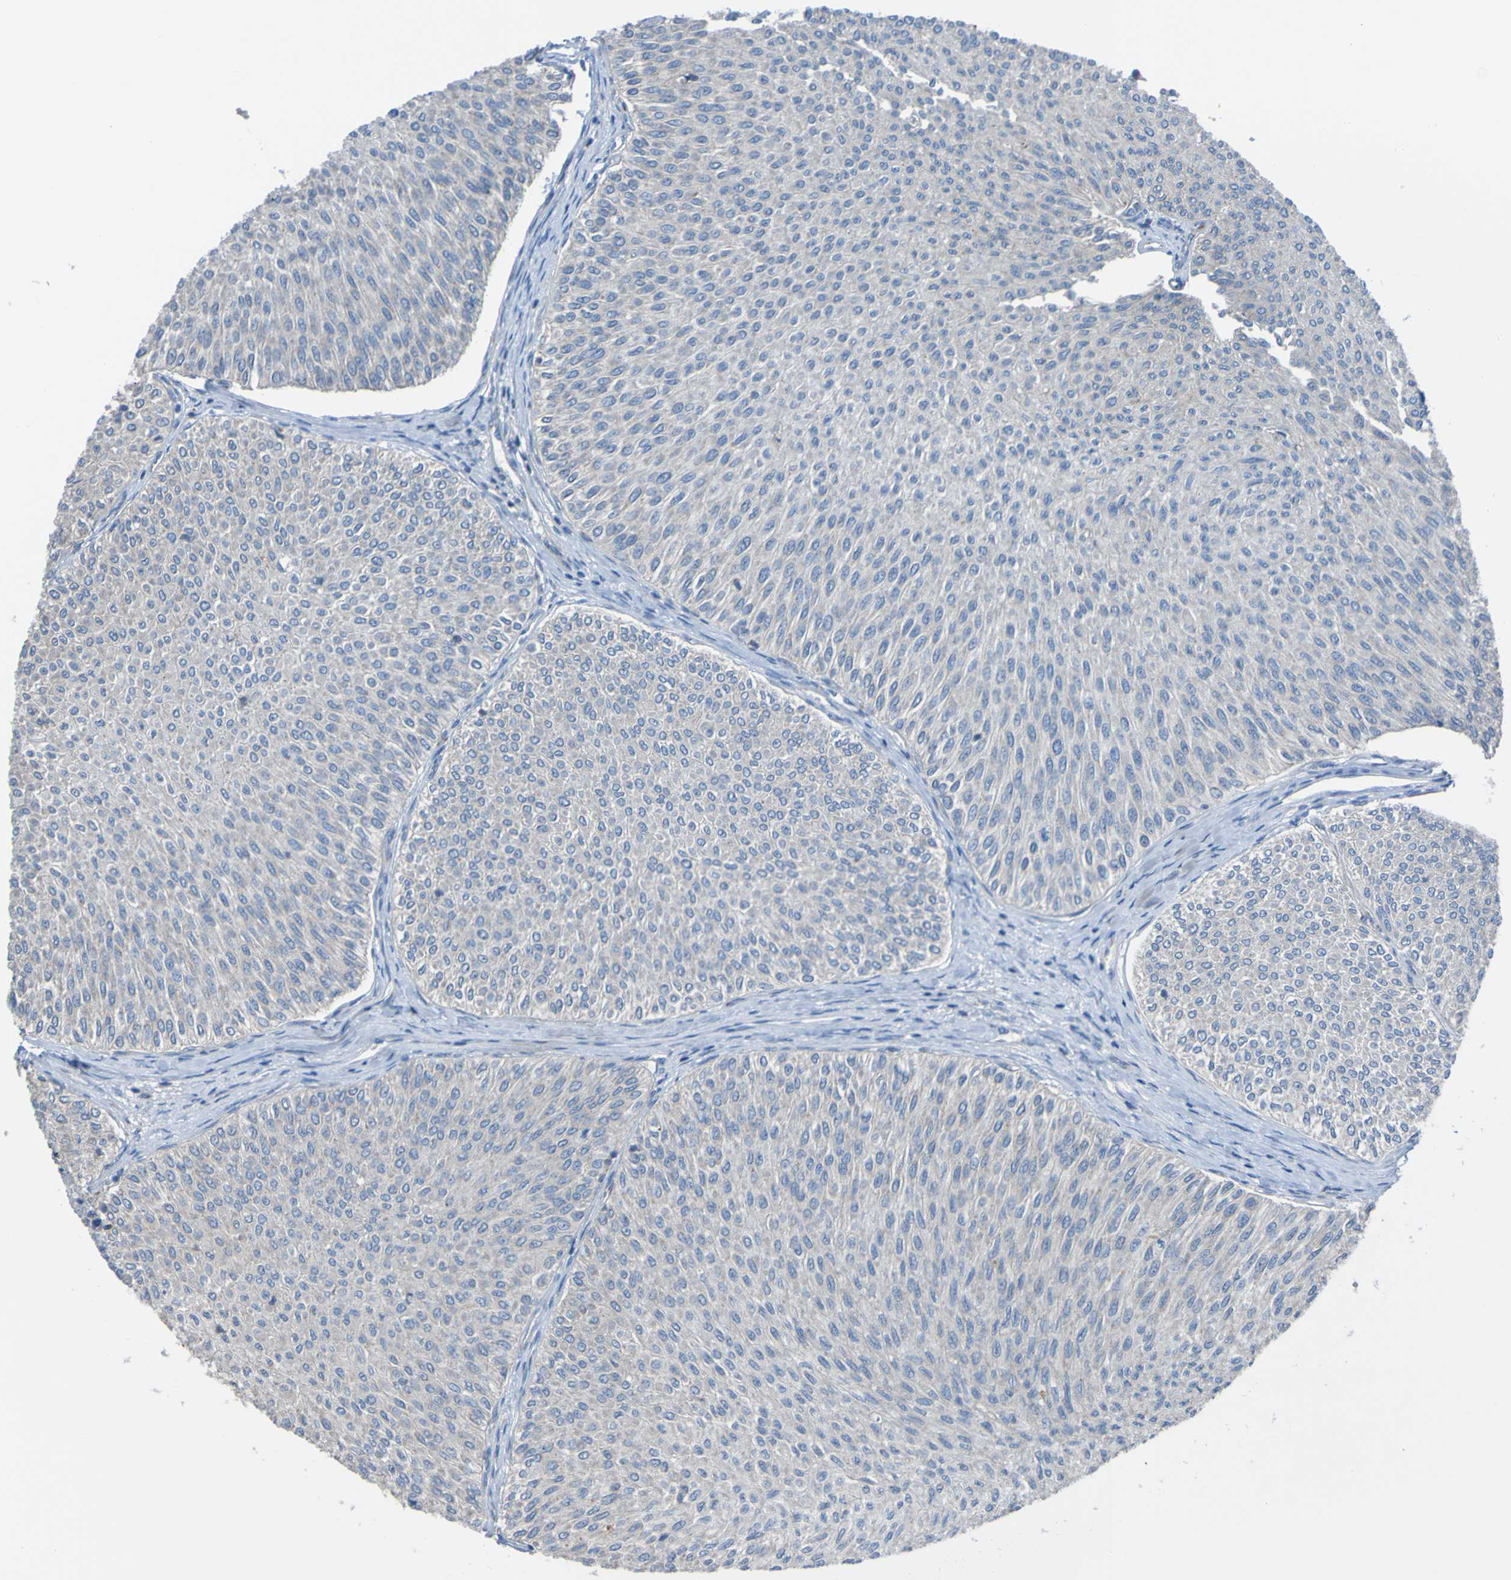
{"staining": {"intensity": "negative", "quantity": "none", "location": "none"}, "tissue": "urothelial cancer", "cell_type": "Tumor cells", "image_type": "cancer", "snomed": [{"axis": "morphology", "description": "Urothelial carcinoma, Low grade"}, {"axis": "topography", "description": "Urinary bladder"}], "caption": "Immunohistochemical staining of human low-grade urothelial carcinoma shows no significant staining in tumor cells. (DAB (3,3'-diaminobenzidine) immunohistochemistry (IHC), high magnification).", "gene": "MINAR1", "patient": {"sex": "male", "age": 78}}